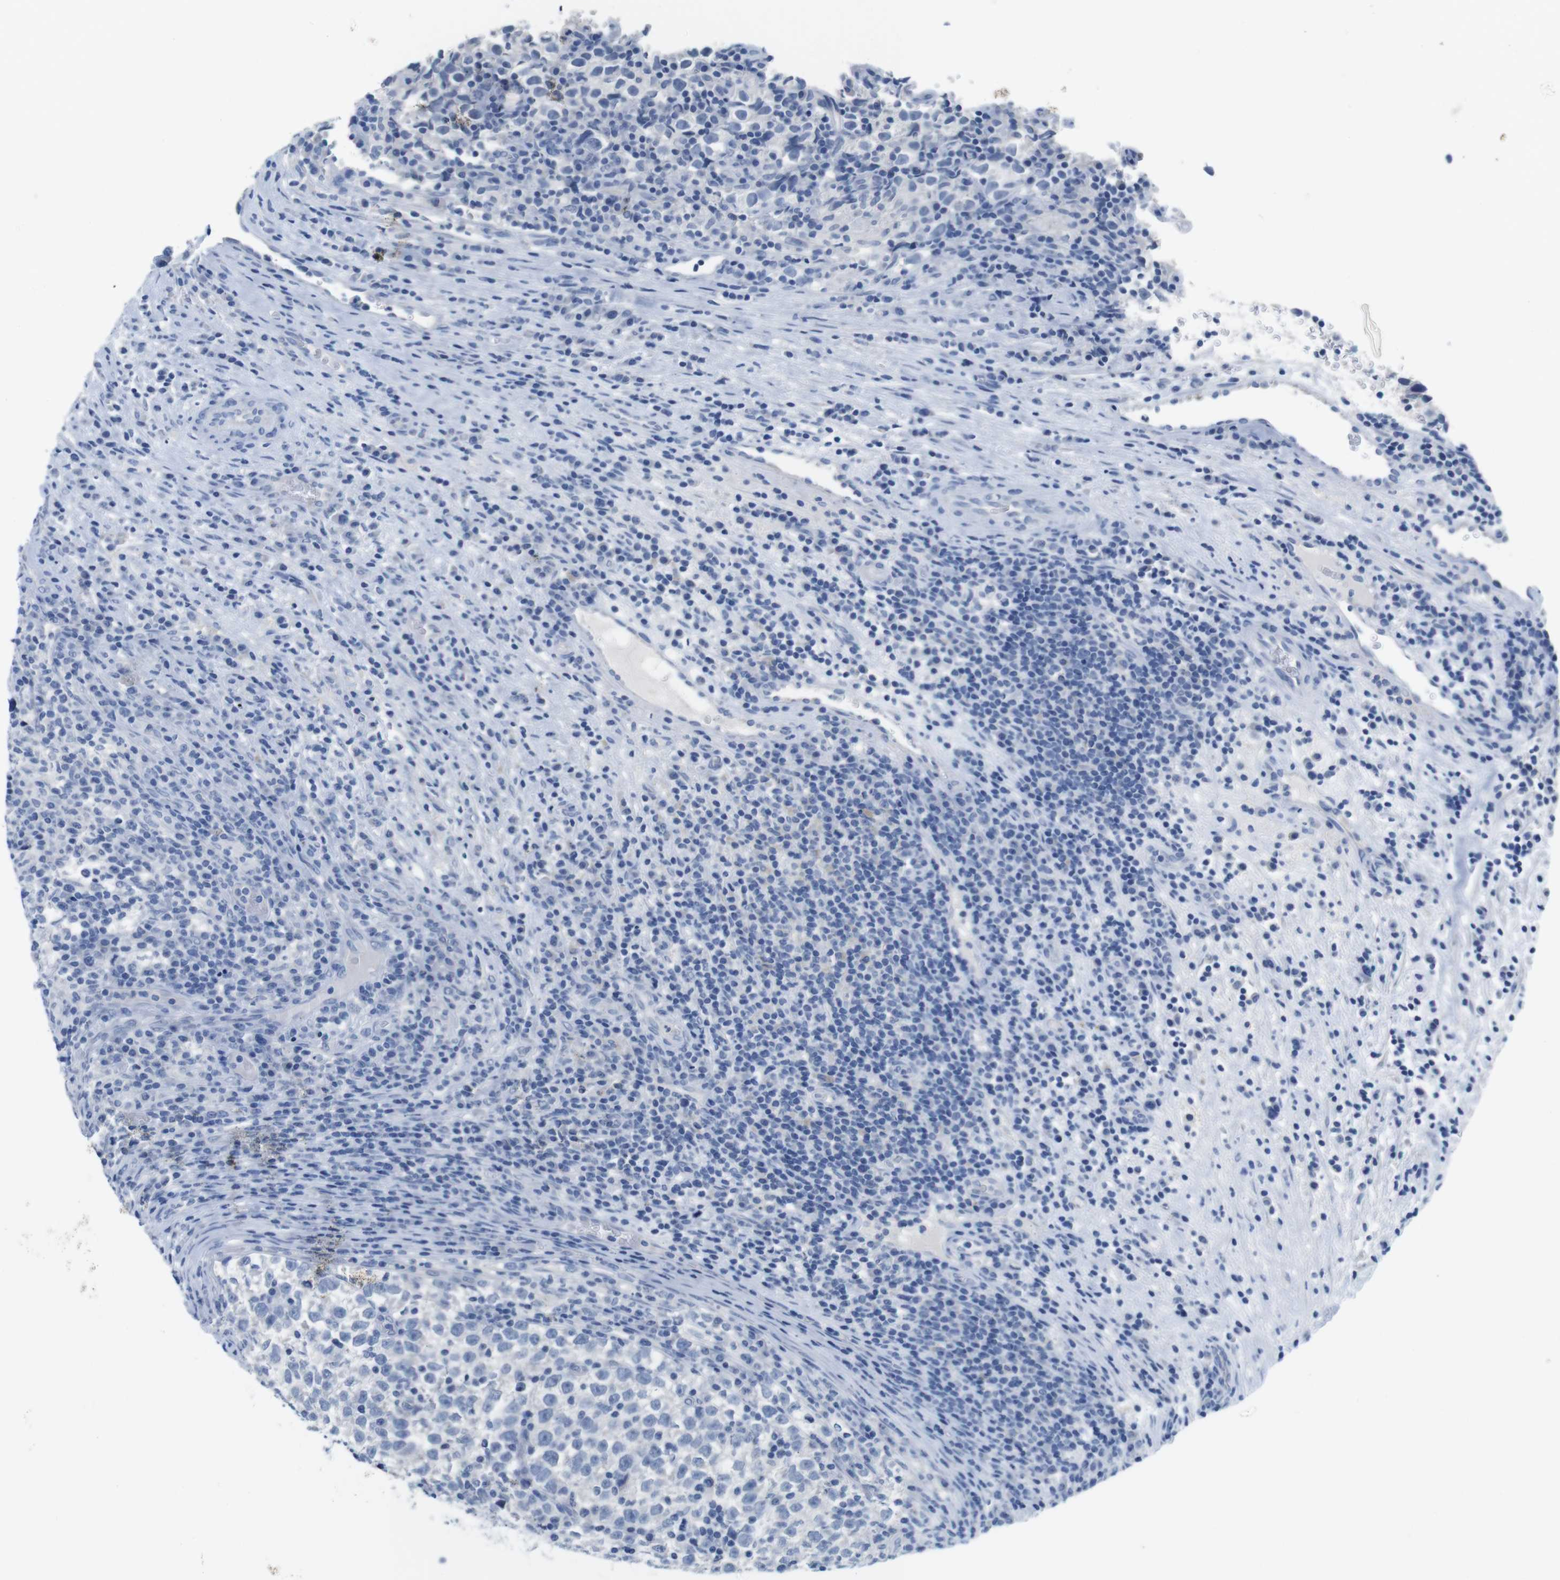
{"staining": {"intensity": "negative", "quantity": "none", "location": "none"}, "tissue": "testis cancer", "cell_type": "Tumor cells", "image_type": "cancer", "snomed": [{"axis": "morphology", "description": "Normal tissue, NOS"}, {"axis": "morphology", "description": "Seminoma, NOS"}, {"axis": "topography", "description": "Testis"}], "caption": "The micrograph displays no staining of tumor cells in testis seminoma. Brightfield microscopy of immunohistochemistry stained with DAB (3,3'-diaminobenzidine) (brown) and hematoxylin (blue), captured at high magnification.", "gene": "MAP6", "patient": {"sex": "male", "age": 43}}